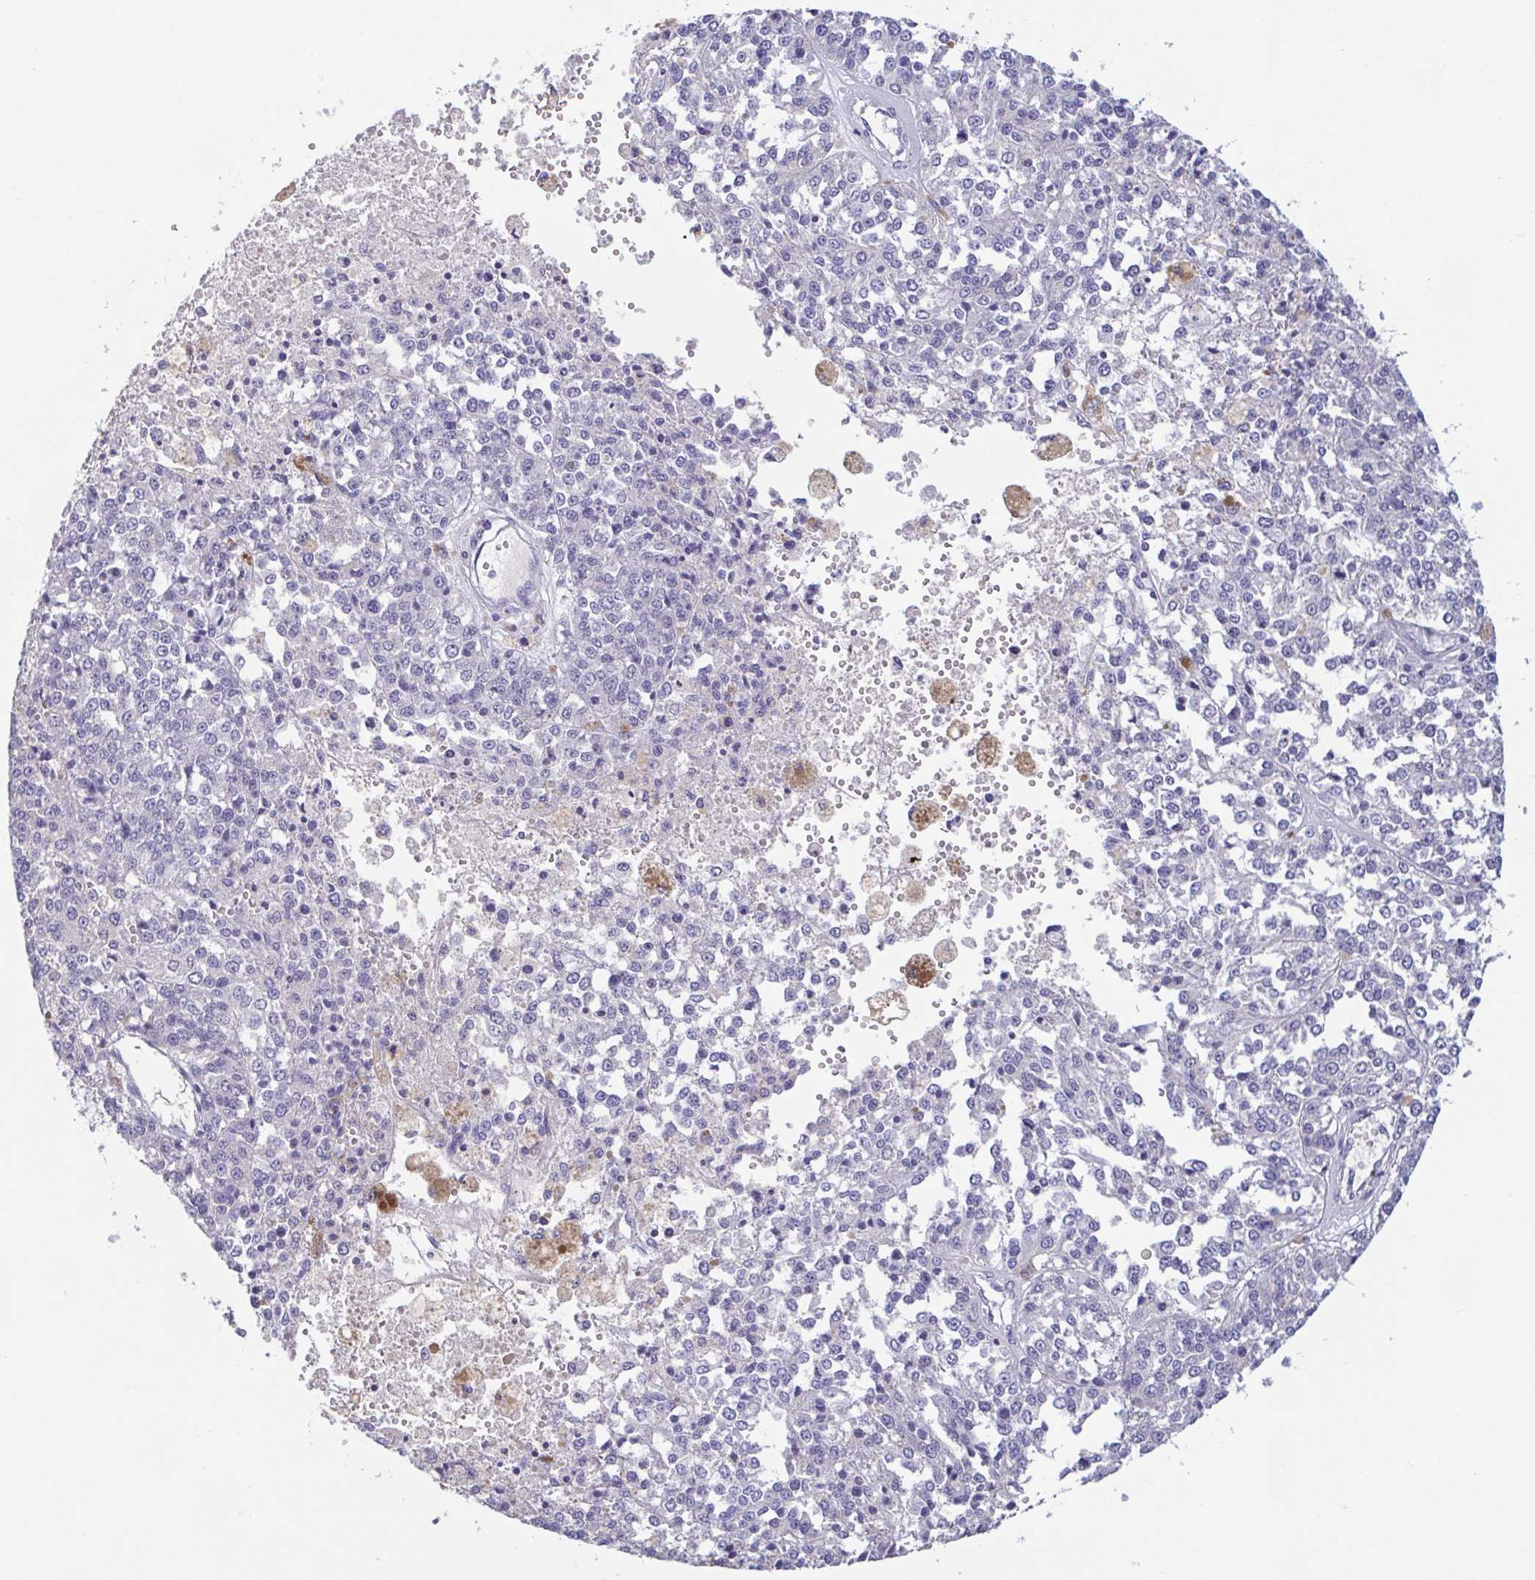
{"staining": {"intensity": "negative", "quantity": "none", "location": "none"}, "tissue": "melanoma", "cell_type": "Tumor cells", "image_type": "cancer", "snomed": [{"axis": "morphology", "description": "Malignant melanoma, Metastatic site"}, {"axis": "topography", "description": "Lymph node"}], "caption": "High magnification brightfield microscopy of melanoma stained with DAB (brown) and counterstained with hematoxylin (blue): tumor cells show no significant staining.", "gene": "TREH", "patient": {"sex": "female", "age": 64}}